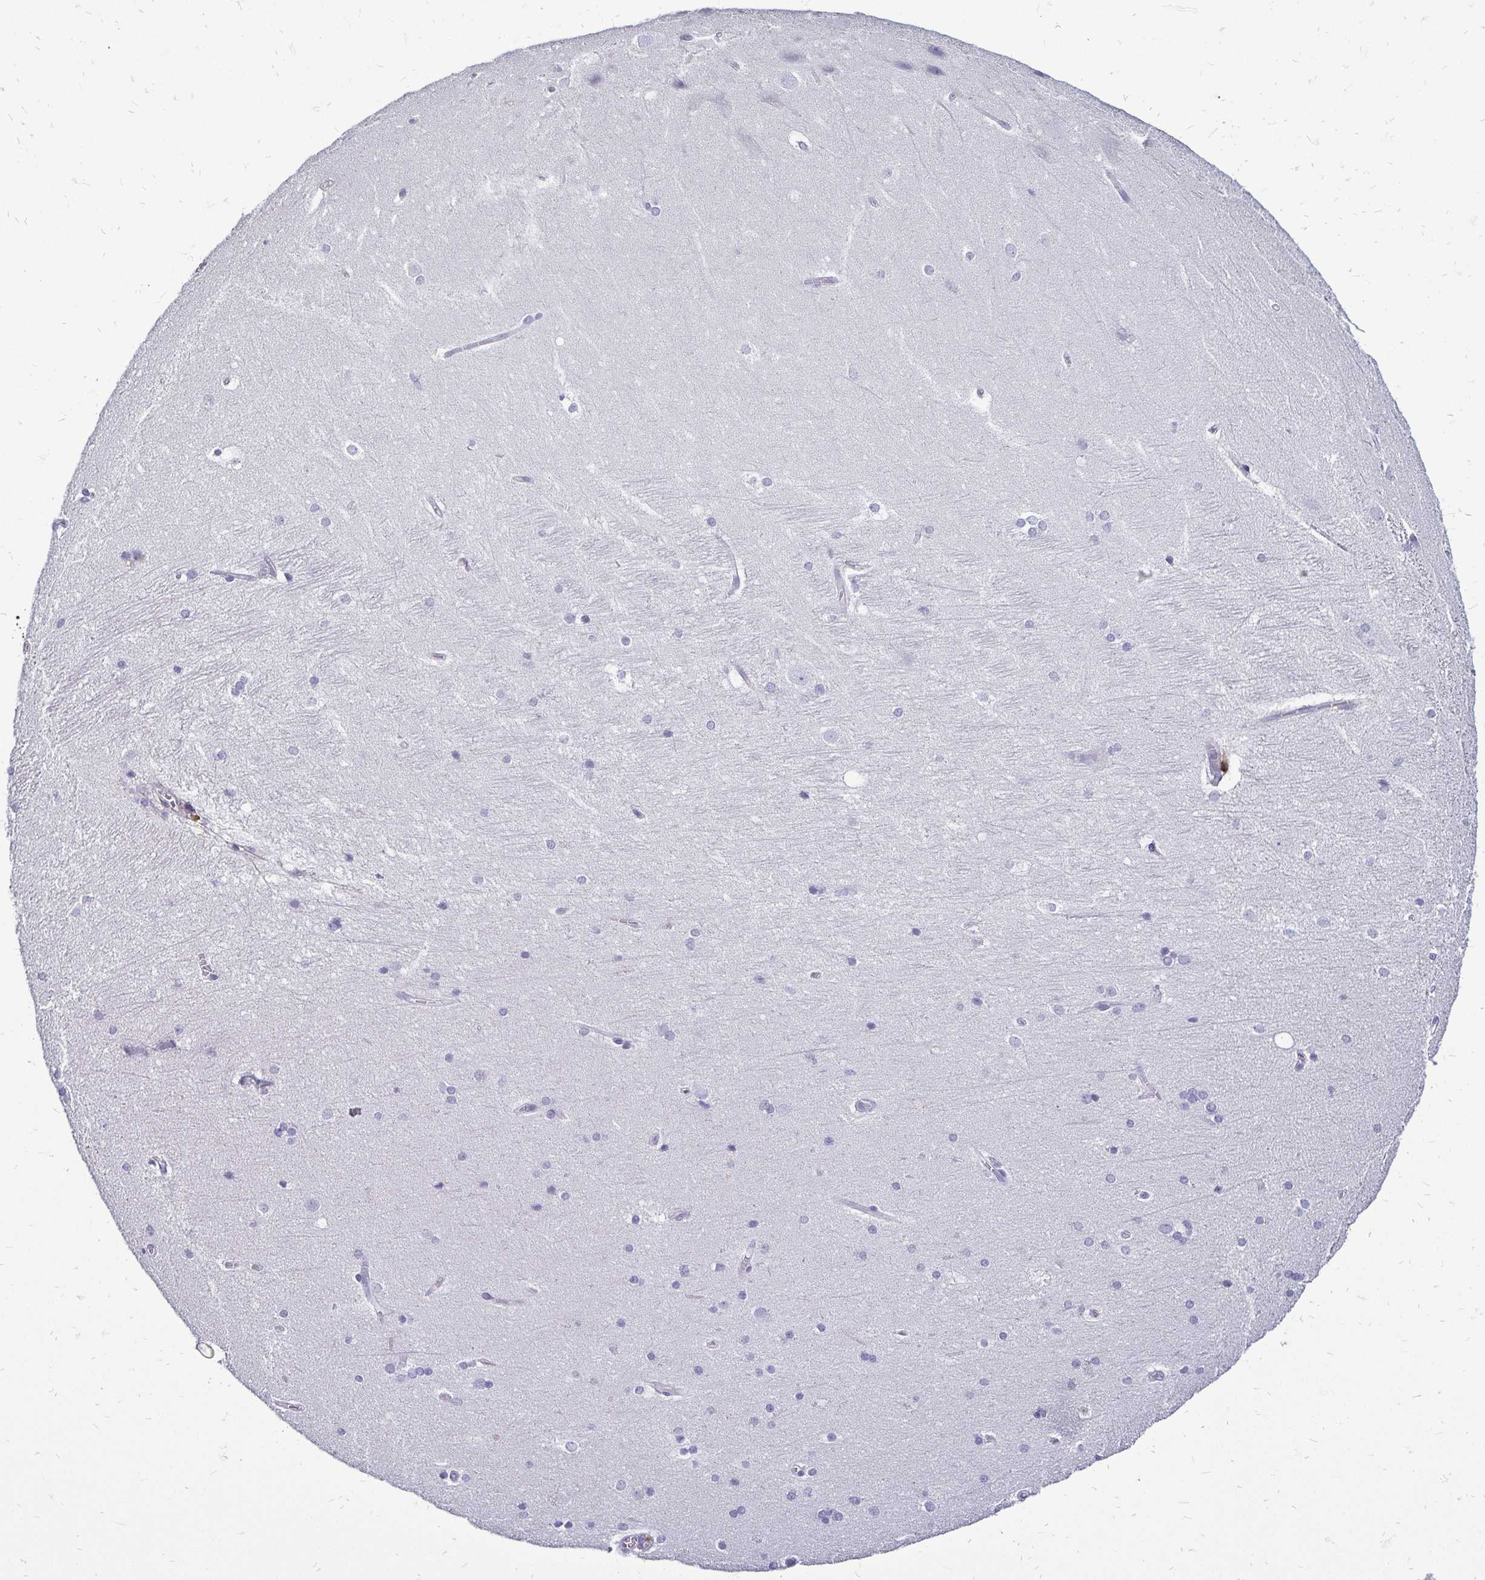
{"staining": {"intensity": "negative", "quantity": "none", "location": "none"}, "tissue": "hippocampus", "cell_type": "Glial cells", "image_type": "normal", "snomed": [{"axis": "morphology", "description": "Normal tissue, NOS"}, {"axis": "topography", "description": "Cerebral cortex"}, {"axis": "topography", "description": "Hippocampus"}], "caption": "Hippocampus was stained to show a protein in brown. There is no significant expression in glial cells. The staining is performed using DAB brown chromogen with nuclei counter-stained in using hematoxylin.", "gene": "ZFP1", "patient": {"sex": "female", "age": 19}}